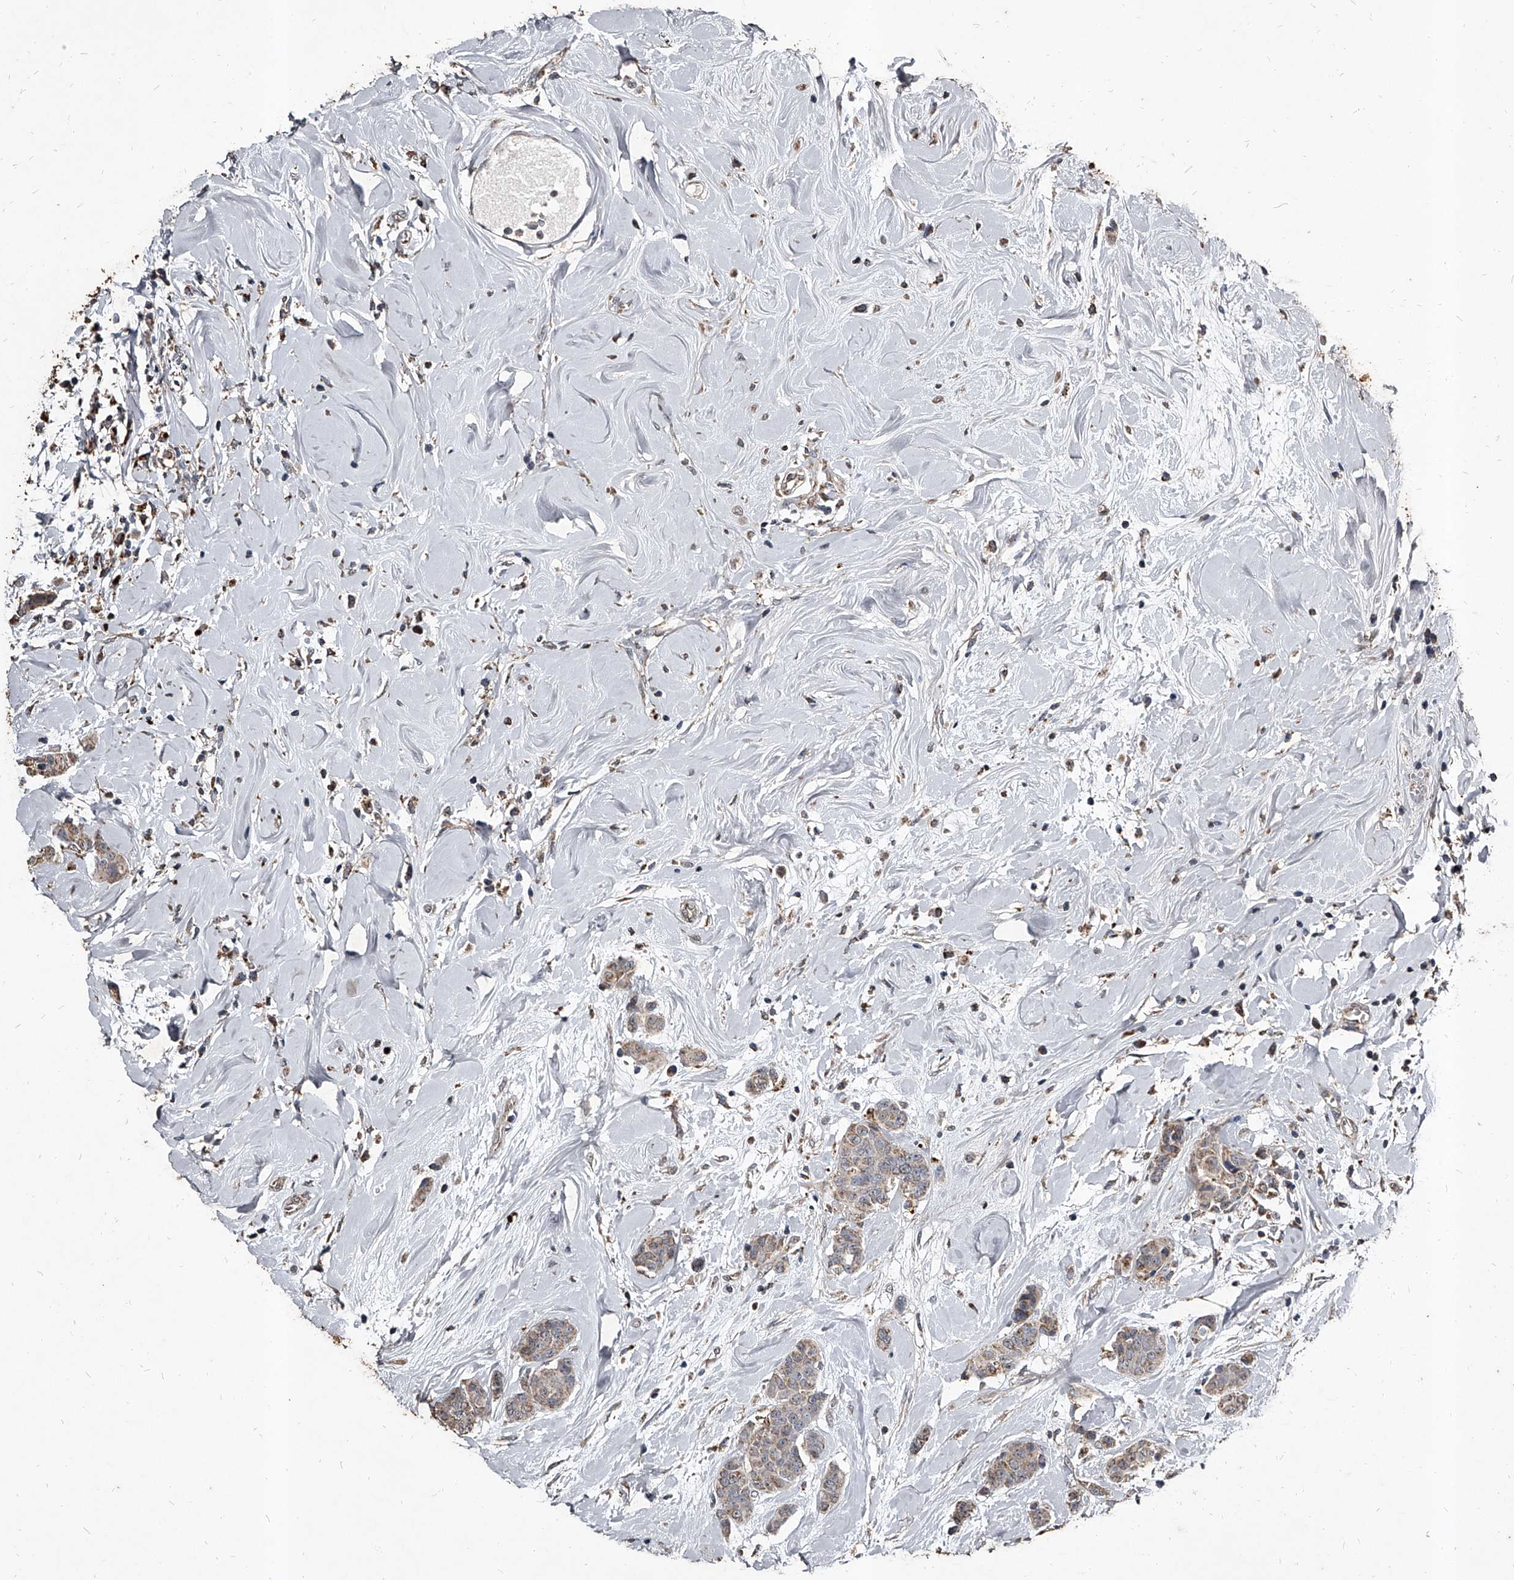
{"staining": {"intensity": "weak", "quantity": ">75%", "location": "cytoplasmic/membranous"}, "tissue": "breast cancer", "cell_type": "Tumor cells", "image_type": "cancer", "snomed": [{"axis": "morphology", "description": "Normal tissue, NOS"}, {"axis": "morphology", "description": "Duct carcinoma"}, {"axis": "topography", "description": "Breast"}], "caption": "Weak cytoplasmic/membranous protein staining is identified in about >75% of tumor cells in breast cancer (invasive ductal carcinoma). The protein is stained brown, and the nuclei are stained in blue (DAB IHC with brightfield microscopy, high magnification).", "gene": "GPR183", "patient": {"sex": "female", "age": 40}}